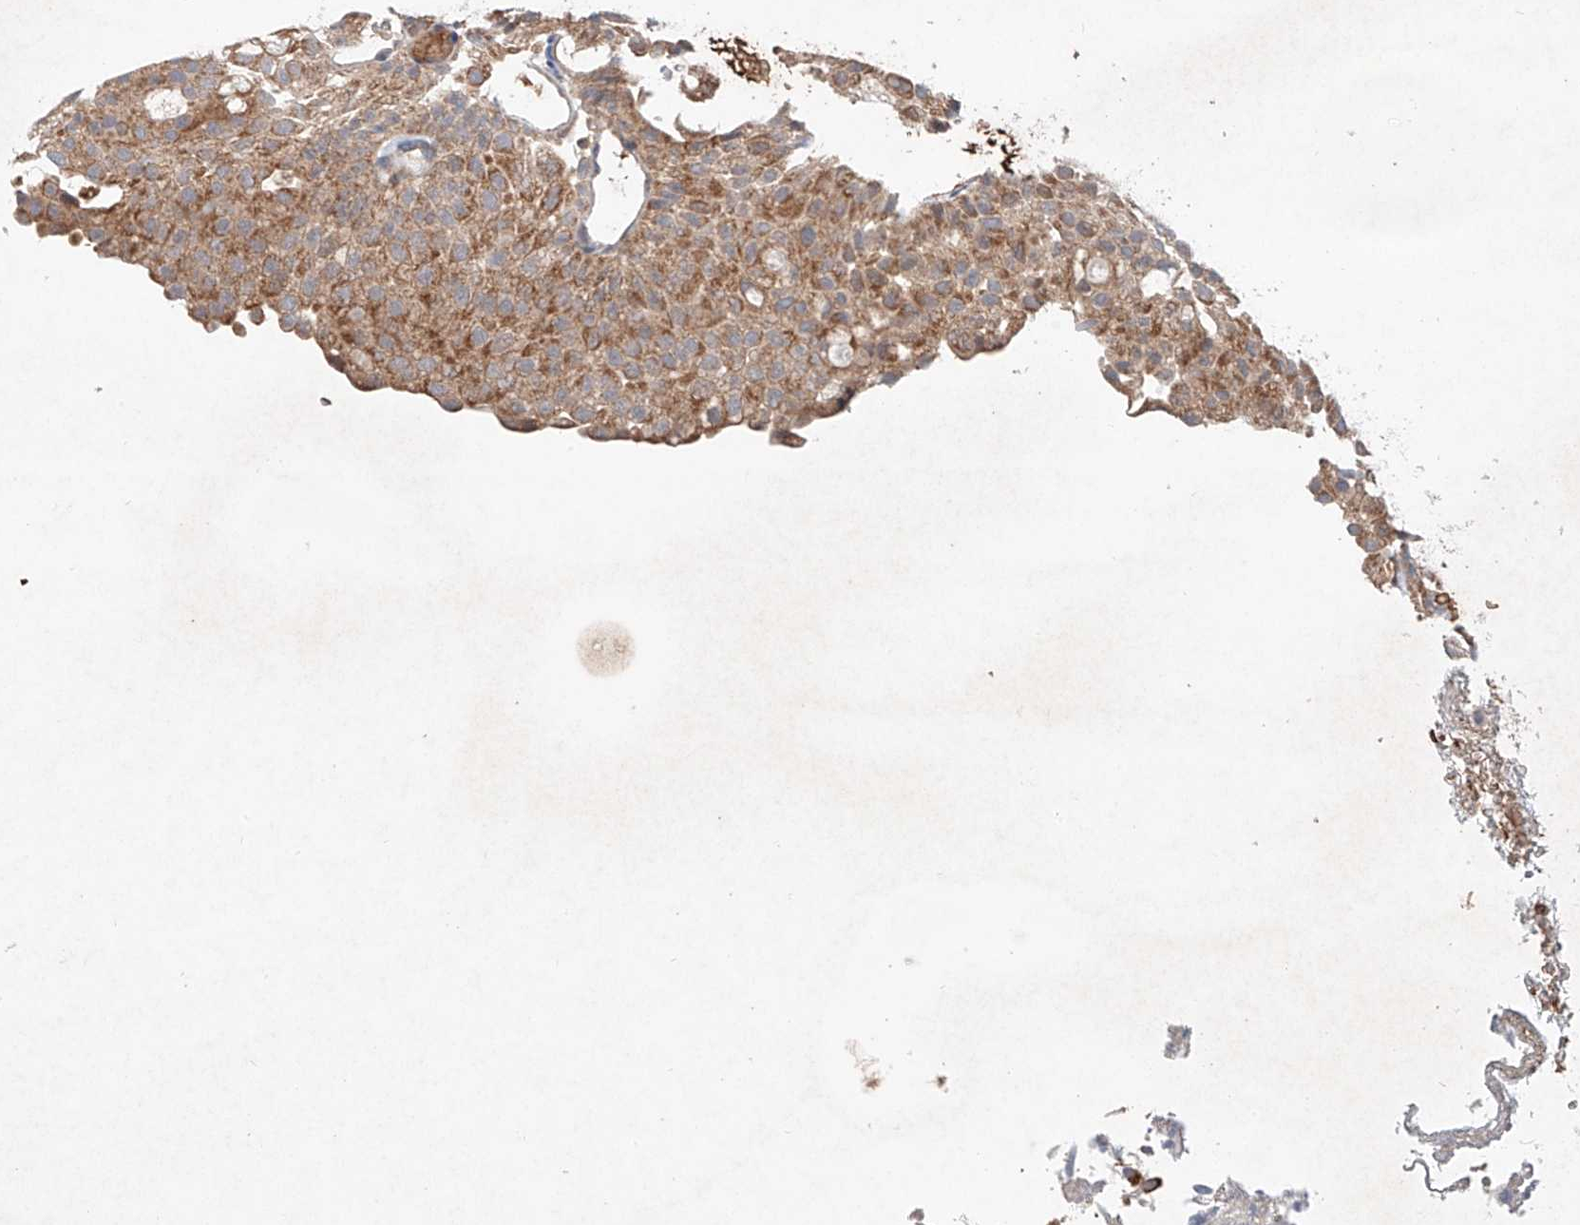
{"staining": {"intensity": "moderate", "quantity": ">75%", "location": "cytoplasmic/membranous"}, "tissue": "urothelial cancer", "cell_type": "Tumor cells", "image_type": "cancer", "snomed": [{"axis": "morphology", "description": "Urothelial carcinoma, Low grade"}, {"axis": "topography", "description": "Urinary bladder"}], "caption": "Low-grade urothelial carcinoma stained with a brown dye shows moderate cytoplasmic/membranous positive positivity in about >75% of tumor cells.", "gene": "FASTK", "patient": {"sex": "male", "age": 78}}